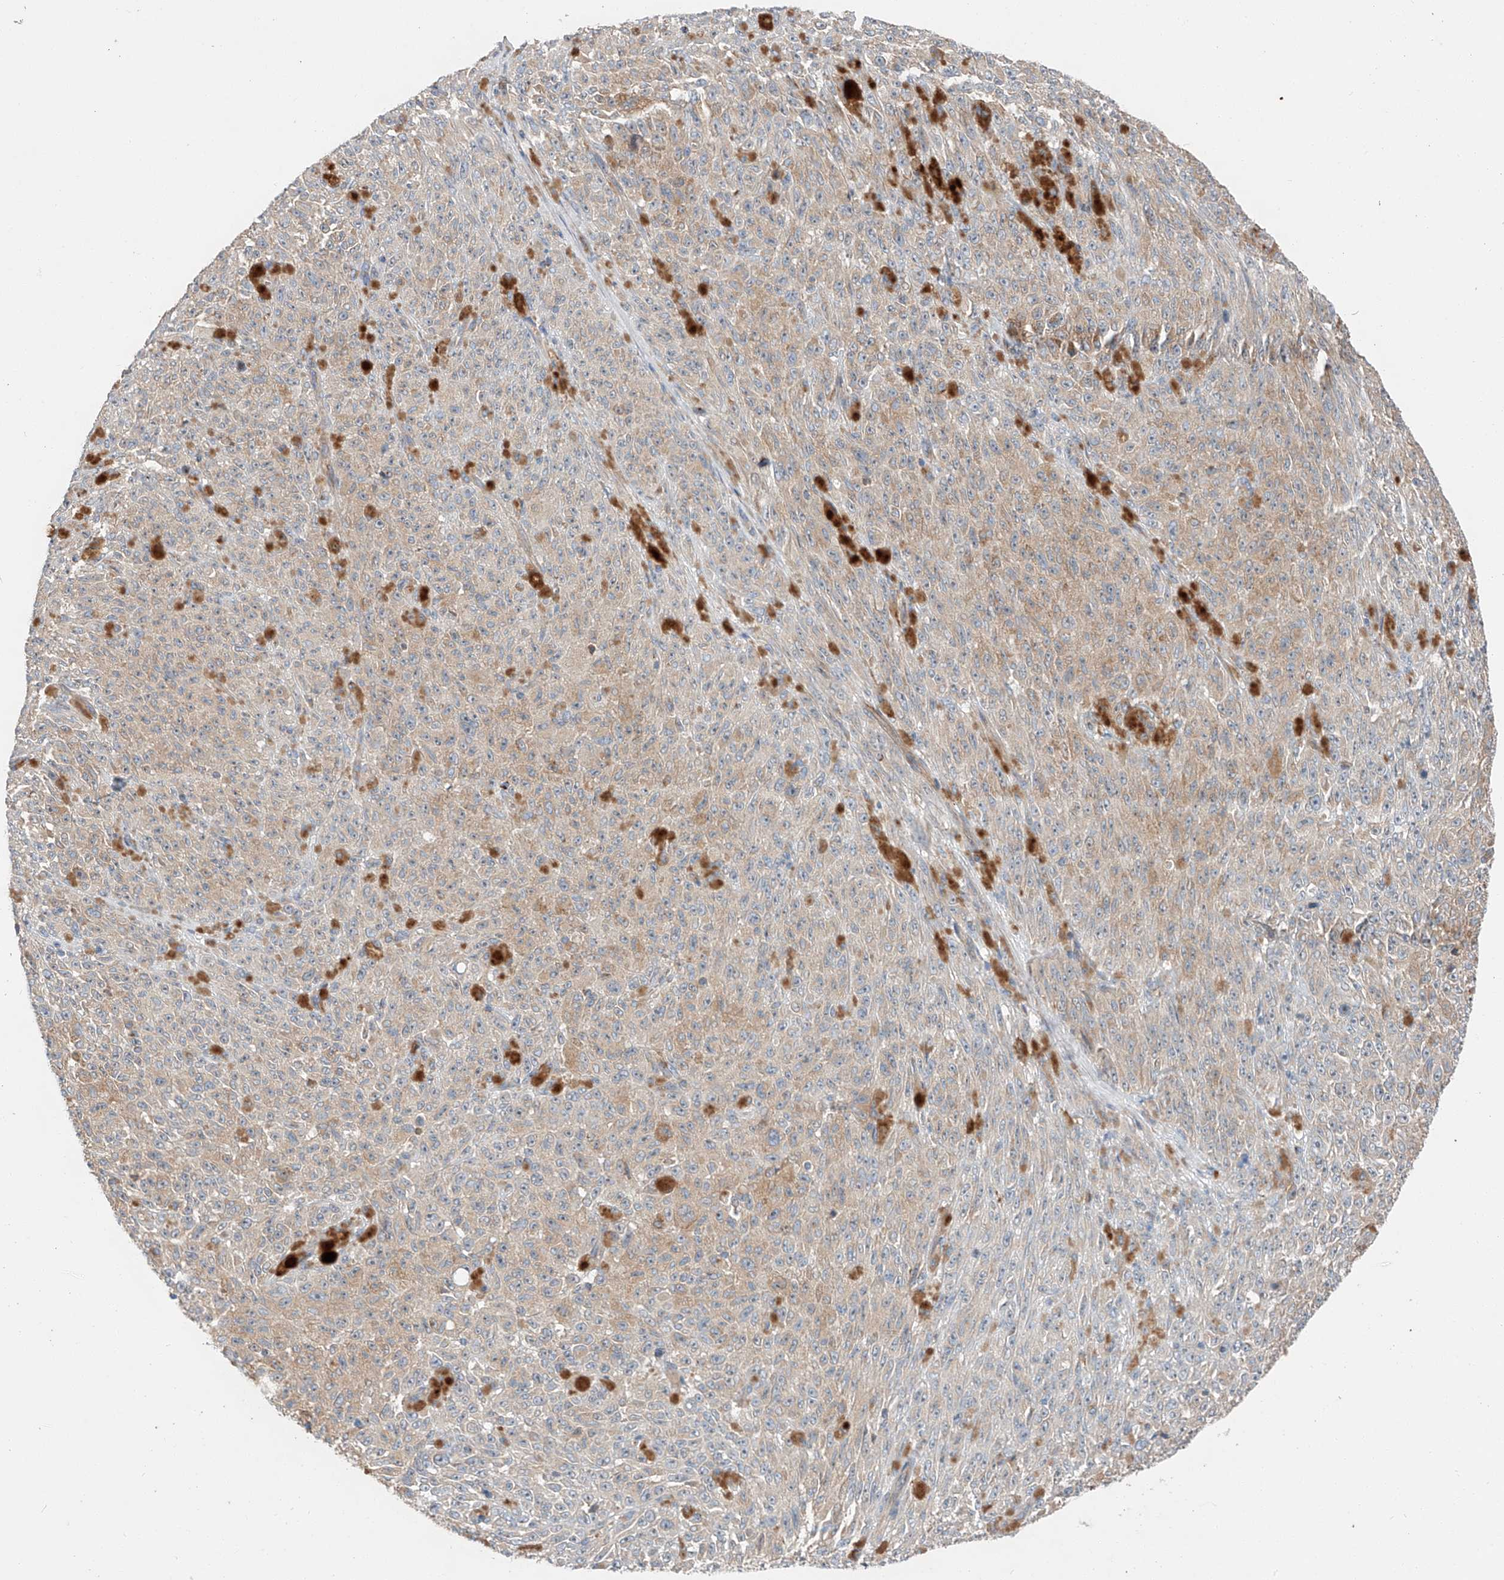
{"staining": {"intensity": "weak", "quantity": ">75%", "location": "cytoplasmic/membranous"}, "tissue": "melanoma", "cell_type": "Tumor cells", "image_type": "cancer", "snomed": [{"axis": "morphology", "description": "Malignant melanoma, NOS"}, {"axis": "topography", "description": "Skin"}], "caption": "The immunohistochemical stain labels weak cytoplasmic/membranous staining in tumor cells of melanoma tissue.", "gene": "RUSC1", "patient": {"sex": "female", "age": 82}}